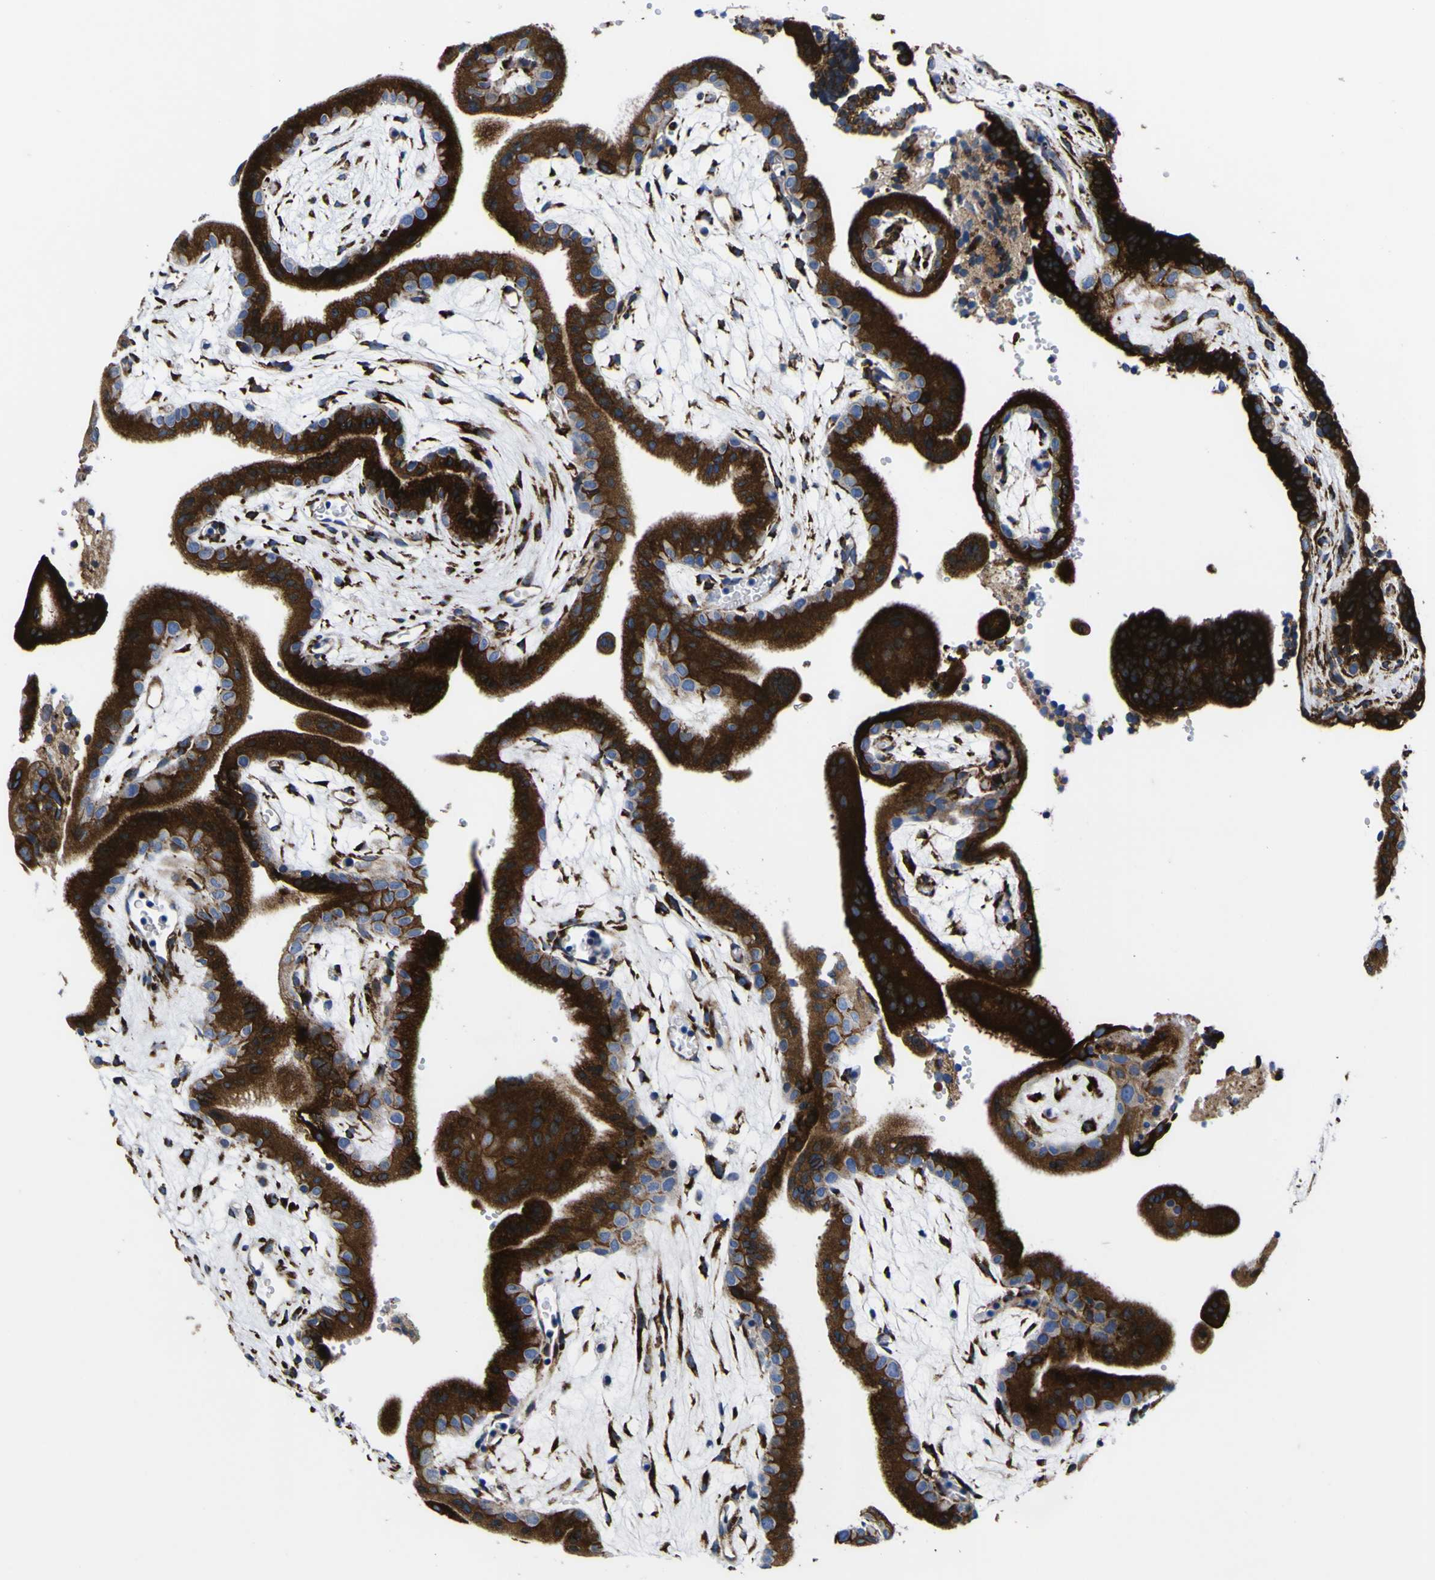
{"staining": {"intensity": "strong", "quantity": ">75%", "location": "cytoplasmic/membranous"}, "tissue": "placenta", "cell_type": "Decidual cells", "image_type": "normal", "snomed": [{"axis": "morphology", "description": "Normal tissue, NOS"}, {"axis": "topography", "description": "Placenta"}], "caption": "Immunohistochemistry (DAB (3,3'-diaminobenzidine)) staining of normal human placenta exhibits strong cytoplasmic/membranous protein expression in approximately >75% of decidual cells. Nuclei are stained in blue.", "gene": "SCD", "patient": {"sex": "female", "age": 18}}